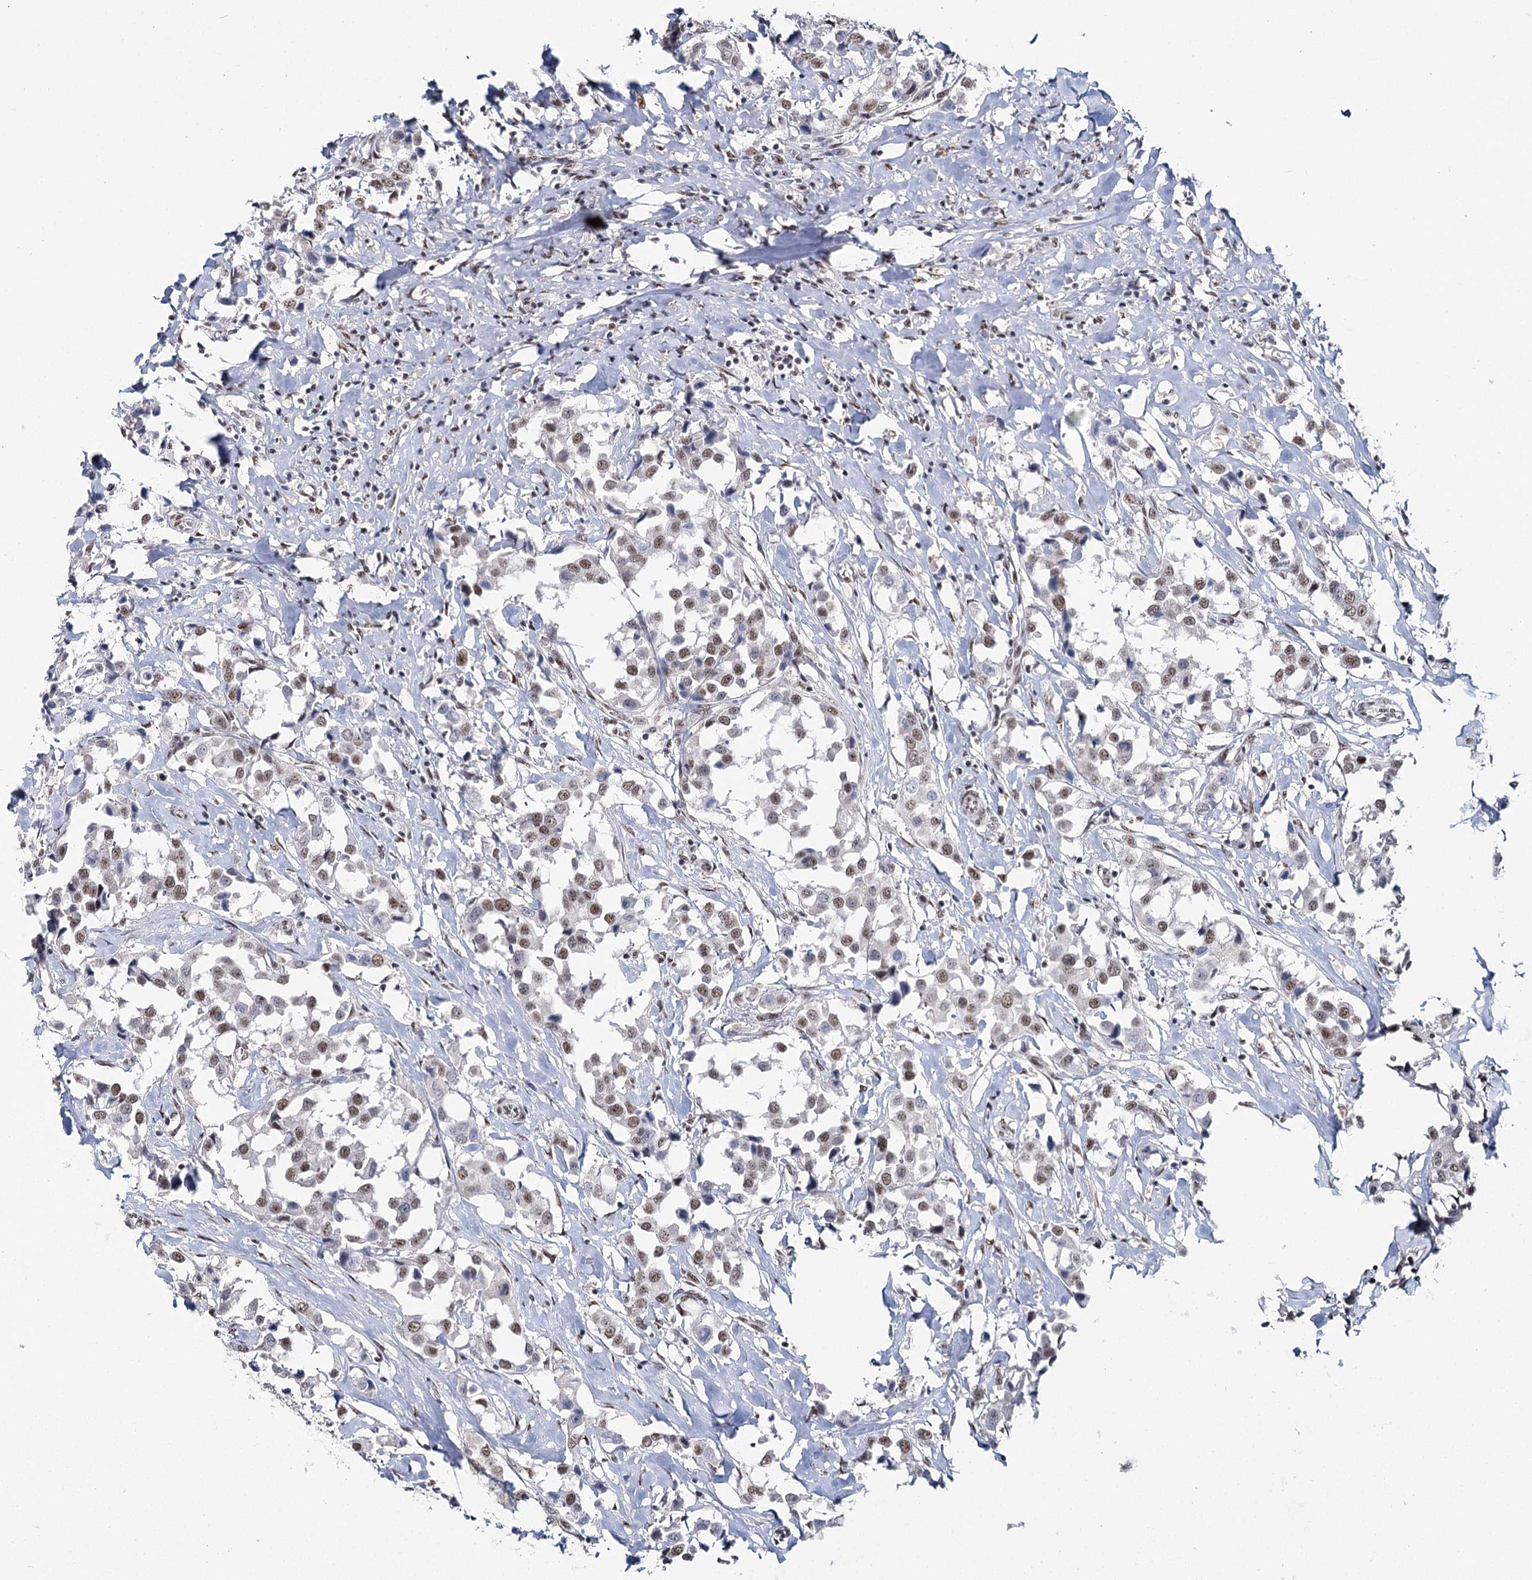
{"staining": {"intensity": "moderate", "quantity": ">75%", "location": "nuclear"}, "tissue": "breast cancer", "cell_type": "Tumor cells", "image_type": "cancer", "snomed": [{"axis": "morphology", "description": "Duct carcinoma"}, {"axis": "topography", "description": "Breast"}], "caption": "DAB (3,3'-diaminobenzidine) immunohistochemical staining of human breast cancer (invasive ductal carcinoma) shows moderate nuclear protein staining in about >75% of tumor cells.", "gene": "SCAF8", "patient": {"sex": "female", "age": 80}}